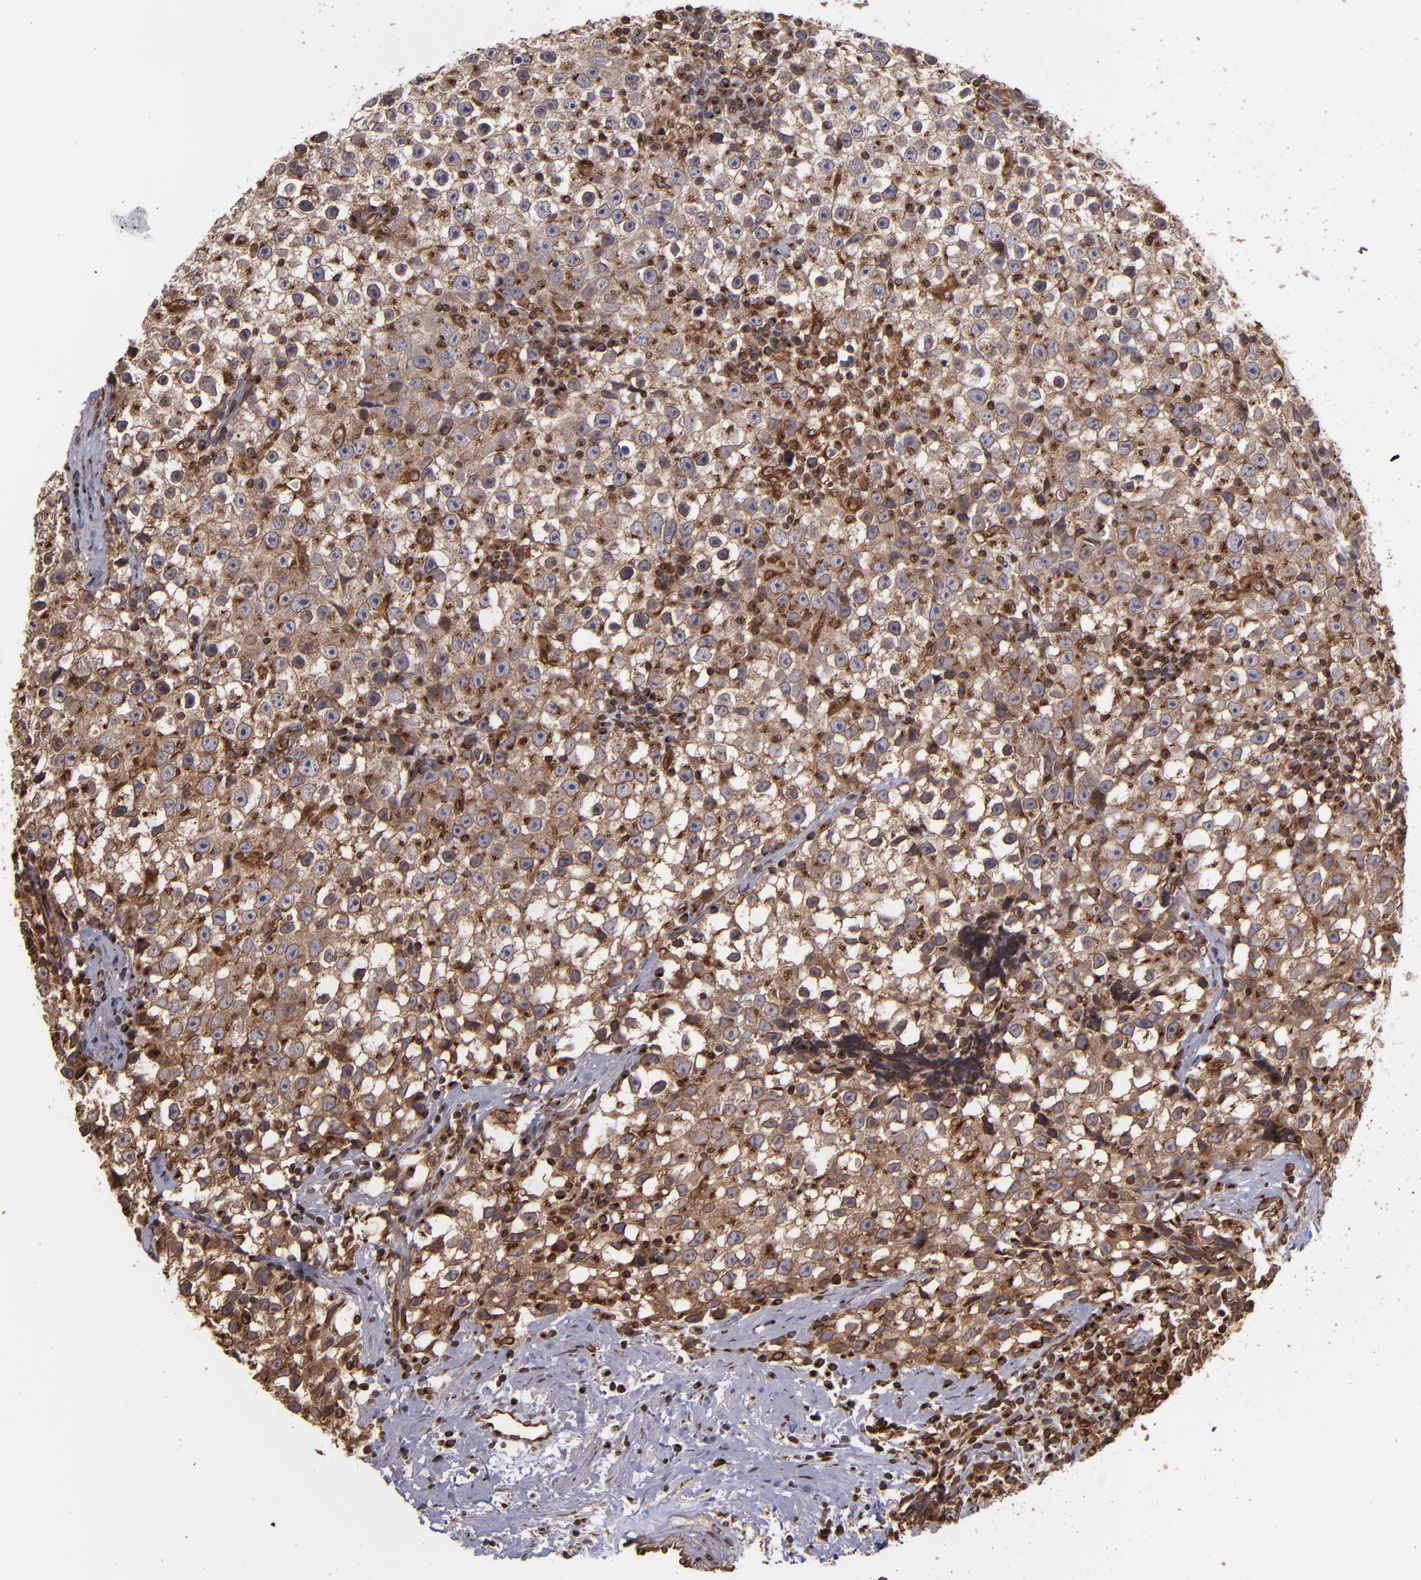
{"staining": {"intensity": "strong", "quantity": ">75%", "location": "cytoplasmic/membranous"}, "tissue": "testis cancer", "cell_type": "Tumor cells", "image_type": "cancer", "snomed": [{"axis": "morphology", "description": "Seminoma, NOS"}, {"axis": "topography", "description": "Testis"}], "caption": "DAB (3,3'-diaminobenzidine) immunohistochemical staining of seminoma (testis) reveals strong cytoplasmic/membranous protein positivity in about >75% of tumor cells.", "gene": "TRIP11", "patient": {"sex": "male", "age": 35}}